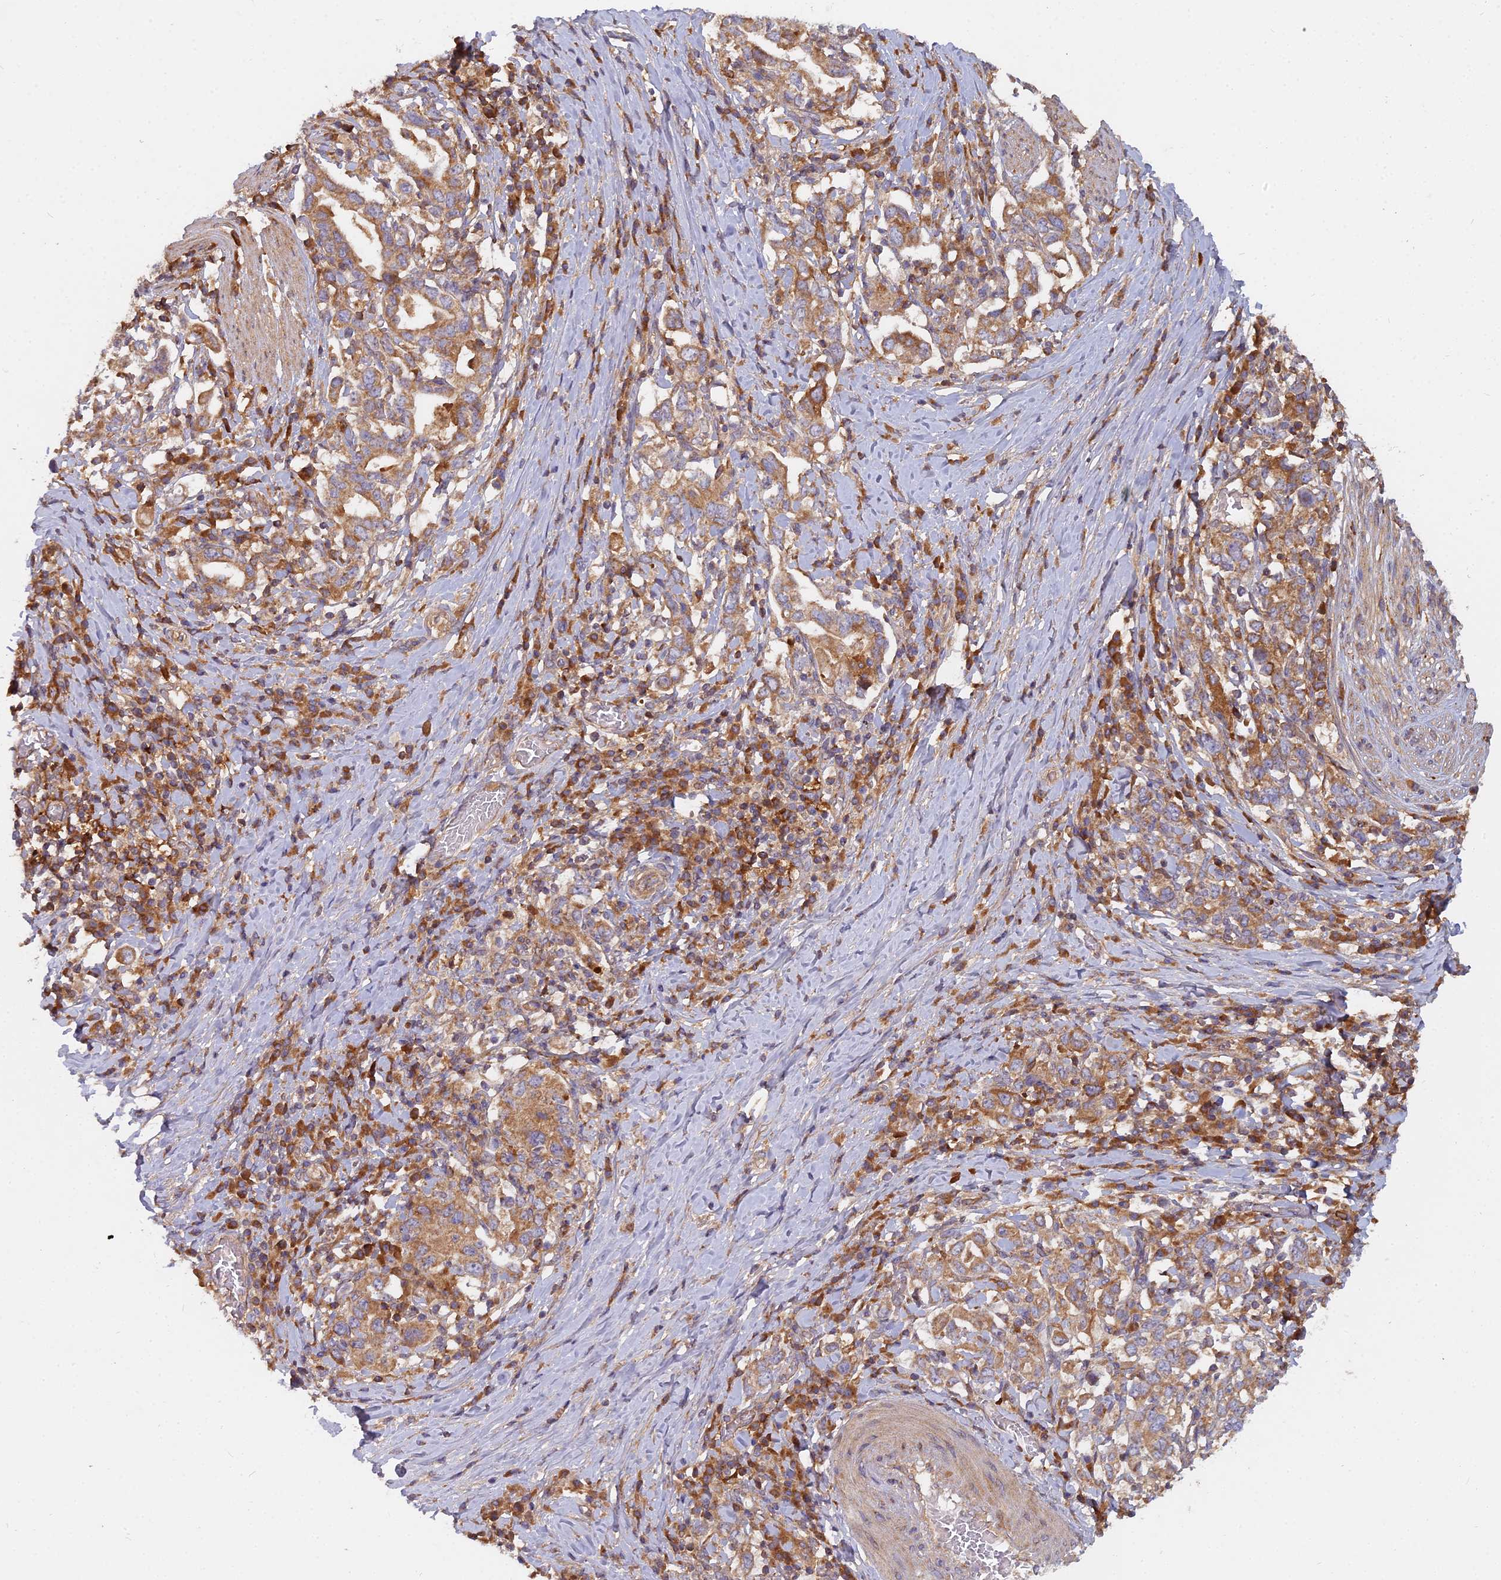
{"staining": {"intensity": "moderate", "quantity": ">75%", "location": "cytoplasmic/membranous"}, "tissue": "stomach cancer", "cell_type": "Tumor cells", "image_type": "cancer", "snomed": [{"axis": "morphology", "description": "Adenocarcinoma, NOS"}, {"axis": "topography", "description": "Stomach, upper"}, {"axis": "topography", "description": "Stomach"}], "caption": "Adenocarcinoma (stomach) was stained to show a protein in brown. There is medium levels of moderate cytoplasmic/membranous expression in approximately >75% of tumor cells.", "gene": "CCDC167", "patient": {"sex": "male", "age": 62}}